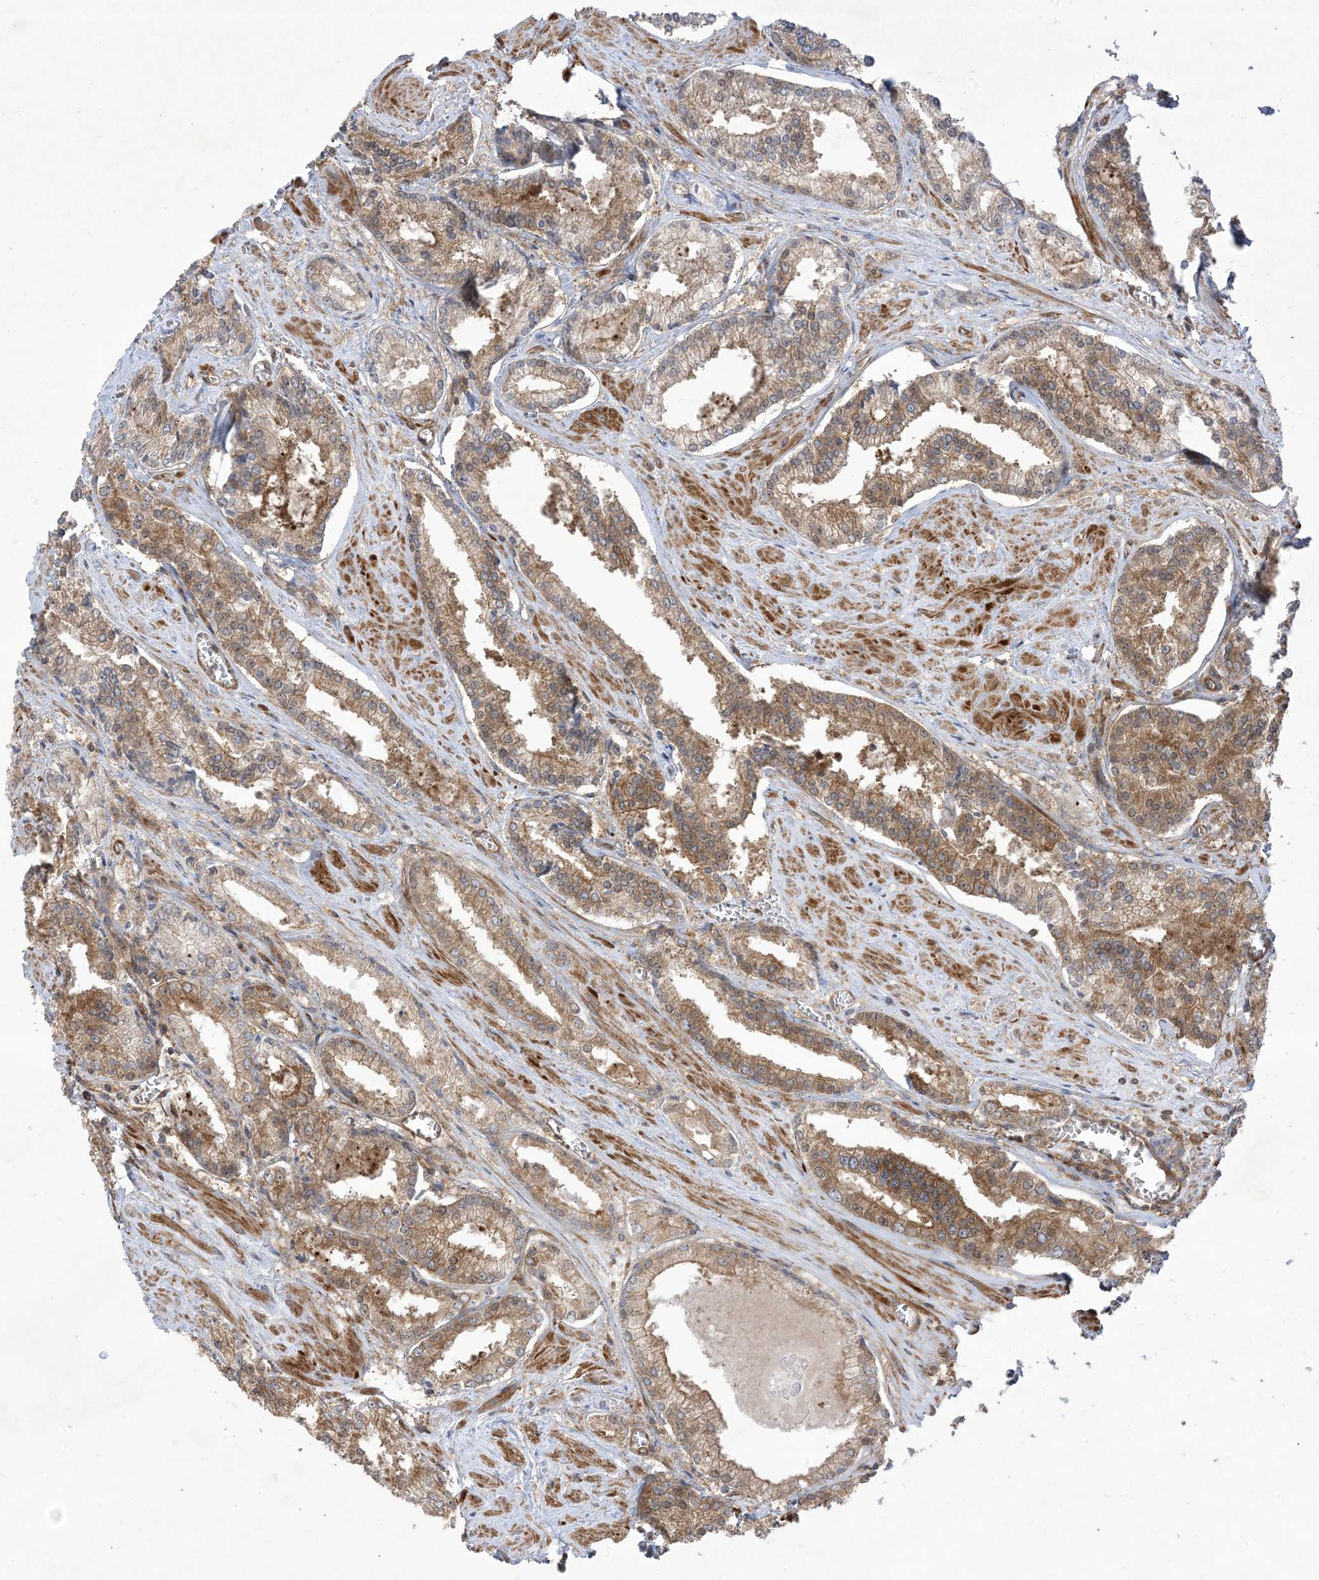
{"staining": {"intensity": "moderate", "quantity": ">75%", "location": "cytoplasmic/membranous"}, "tissue": "prostate cancer", "cell_type": "Tumor cells", "image_type": "cancer", "snomed": [{"axis": "morphology", "description": "Adenocarcinoma, Low grade"}, {"axis": "topography", "description": "Prostate"}], "caption": "Immunohistochemical staining of human prostate adenocarcinoma (low-grade) reveals medium levels of moderate cytoplasmic/membranous protein expression in approximately >75% of tumor cells.", "gene": "SOGA3", "patient": {"sex": "male", "age": 54}}